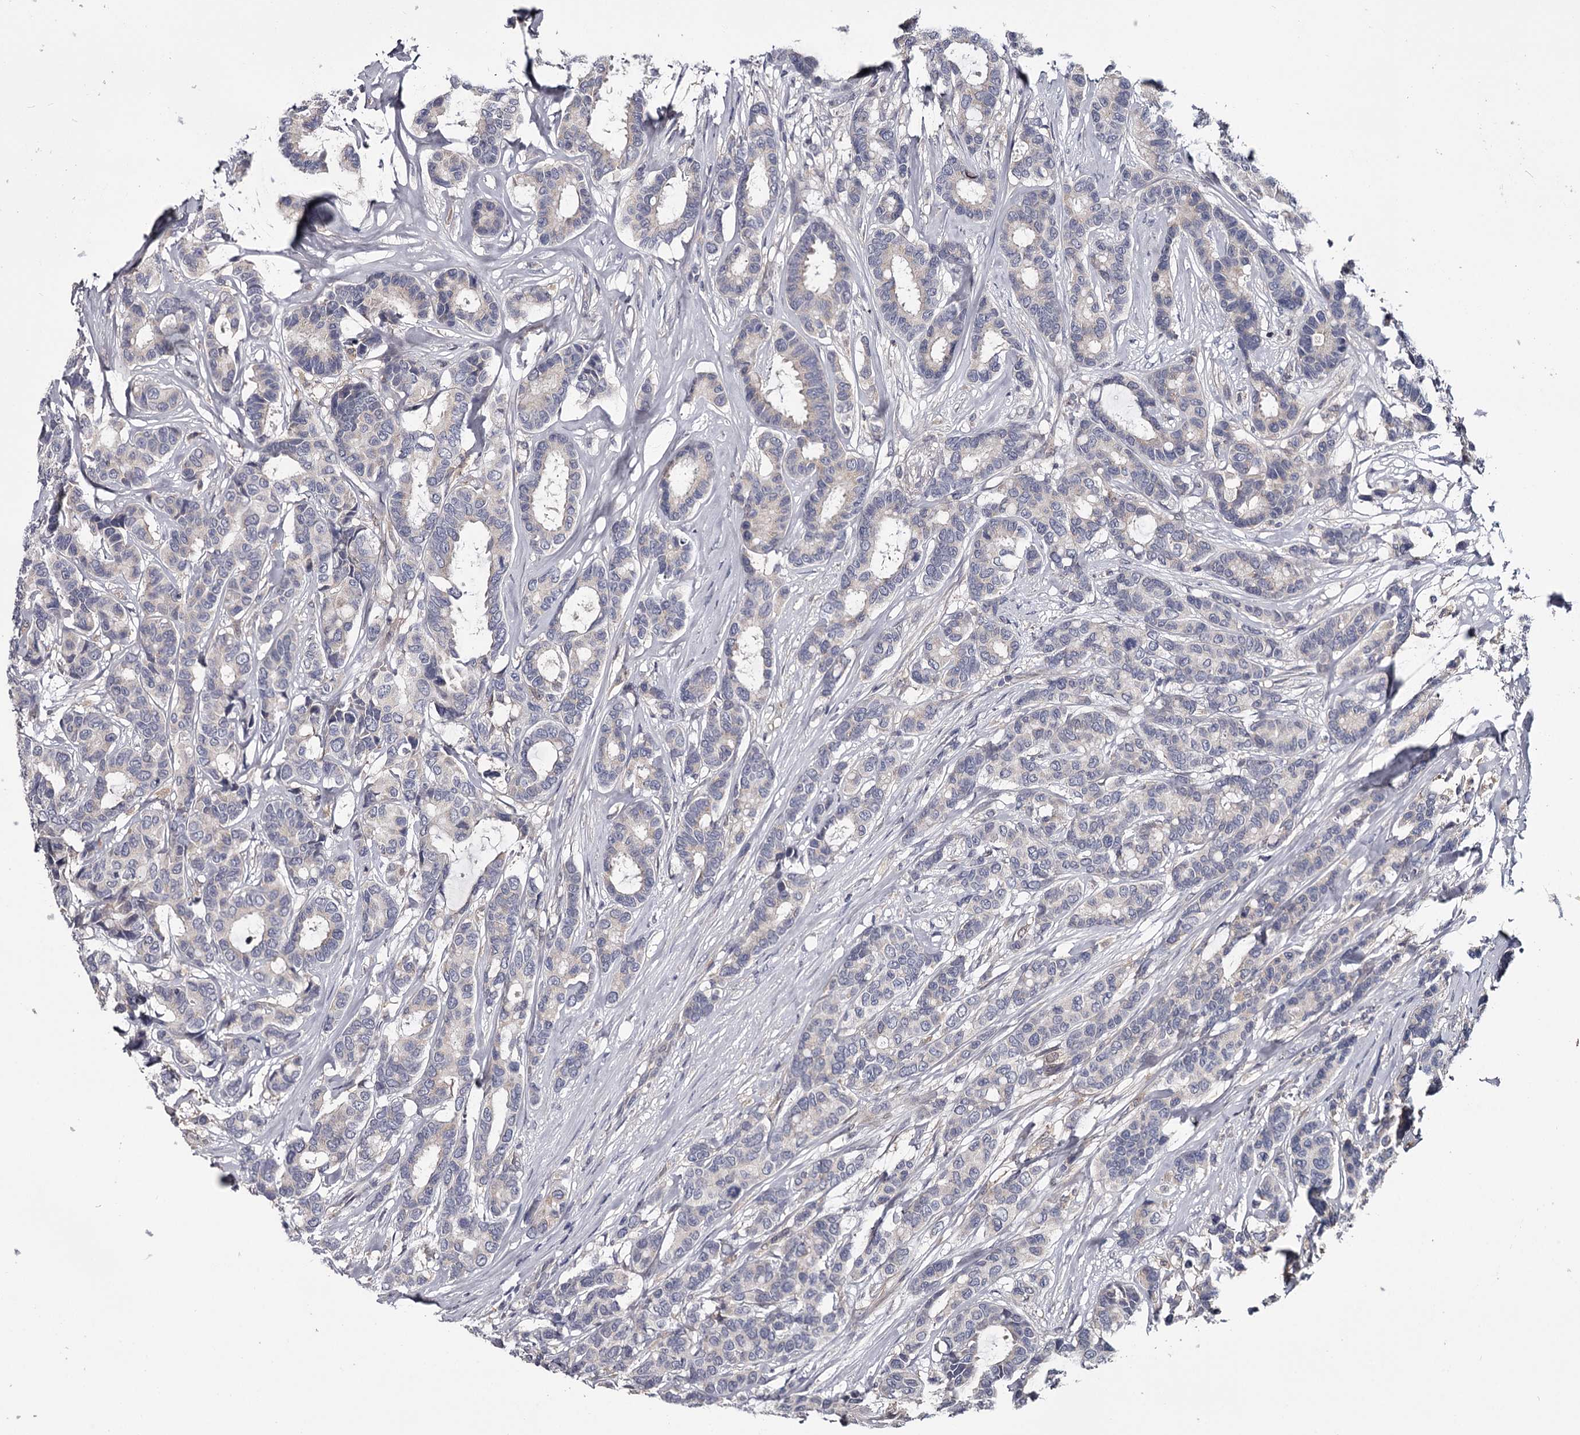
{"staining": {"intensity": "negative", "quantity": "none", "location": "none"}, "tissue": "breast cancer", "cell_type": "Tumor cells", "image_type": "cancer", "snomed": [{"axis": "morphology", "description": "Duct carcinoma"}, {"axis": "topography", "description": "Breast"}], "caption": "A high-resolution image shows immunohistochemistry (IHC) staining of breast intraductal carcinoma, which reveals no significant positivity in tumor cells.", "gene": "GSTO1", "patient": {"sex": "female", "age": 87}}